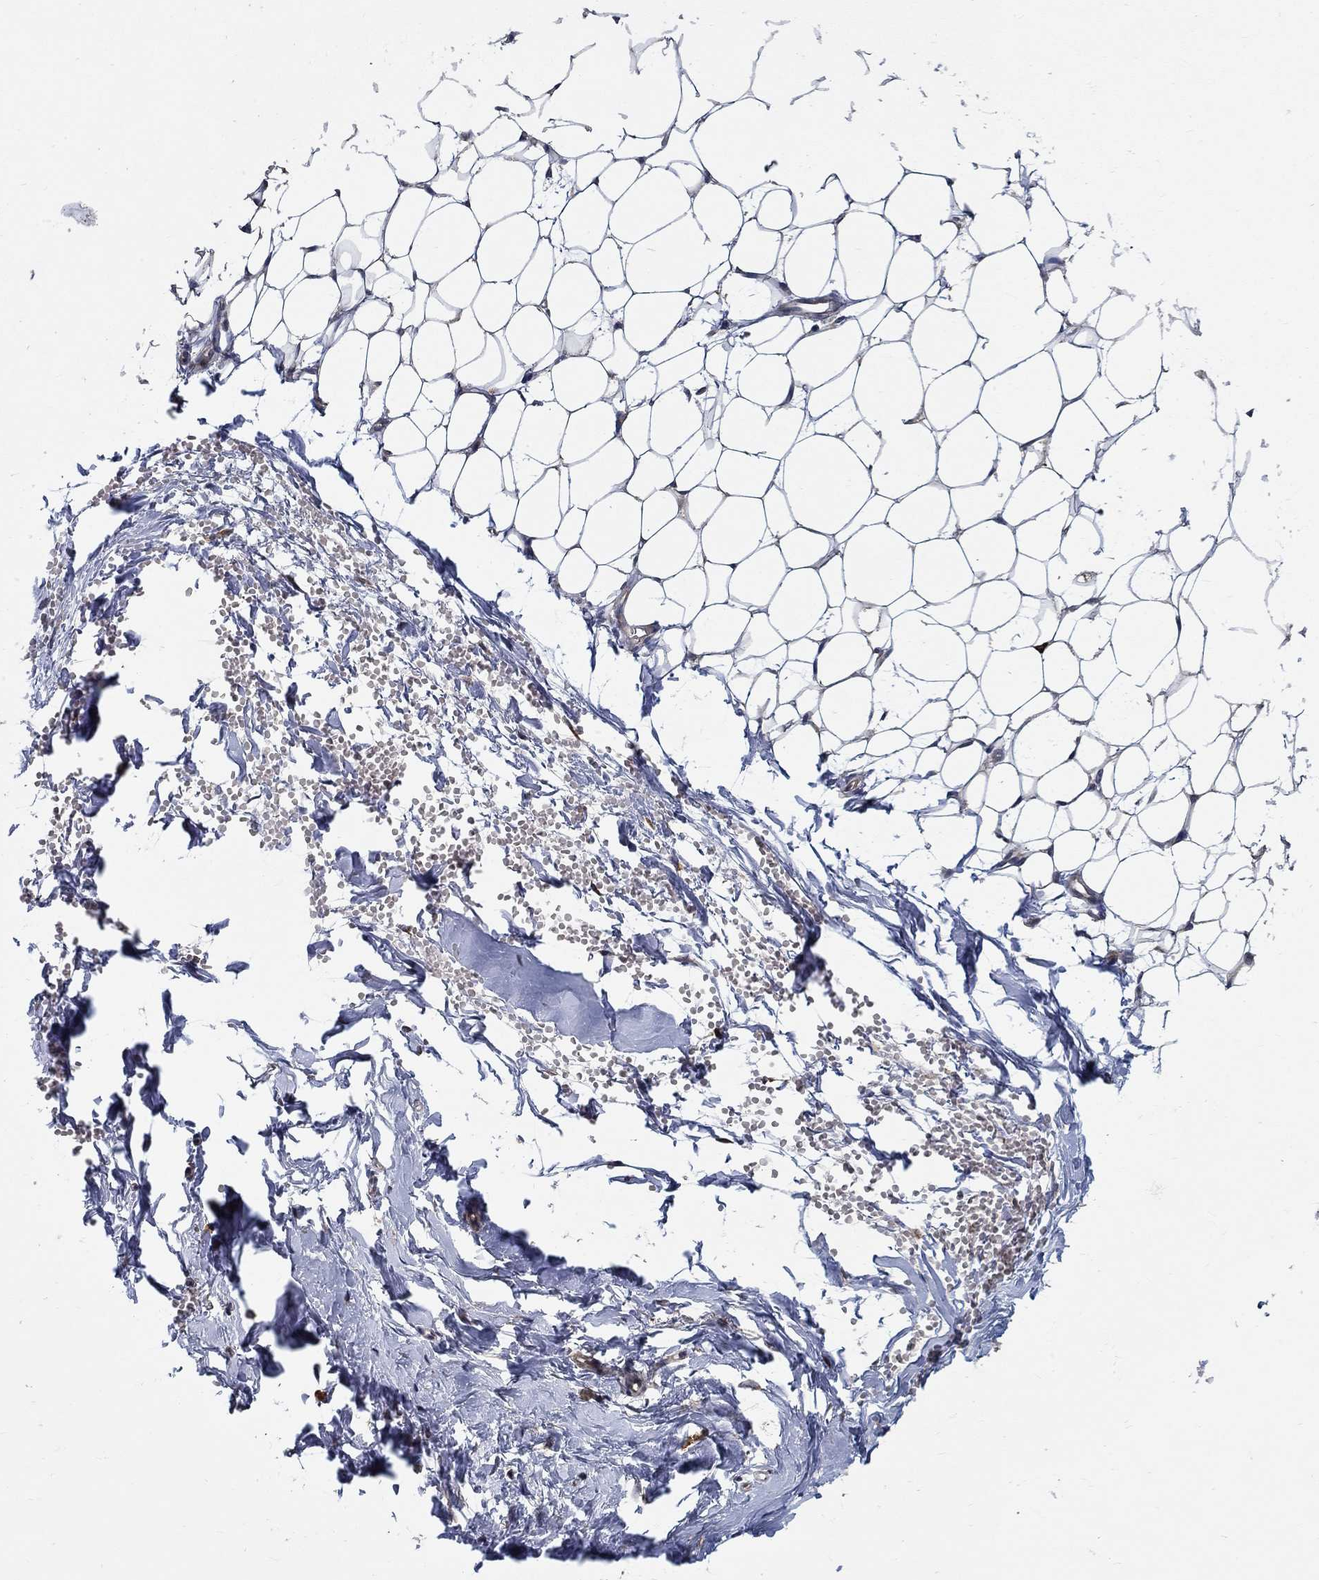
{"staining": {"intensity": "negative", "quantity": "none", "location": "none"}, "tissue": "breast", "cell_type": "Adipocytes", "image_type": "normal", "snomed": [{"axis": "morphology", "description": "Normal tissue, NOS"}, {"axis": "topography", "description": "Breast"}], "caption": "An immunohistochemistry photomicrograph of unremarkable breast is shown. There is no staining in adipocytes of breast. (Immunohistochemistry, brightfield microscopy, high magnification).", "gene": "ZNF594", "patient": {"sex": "female", "age": 37}}